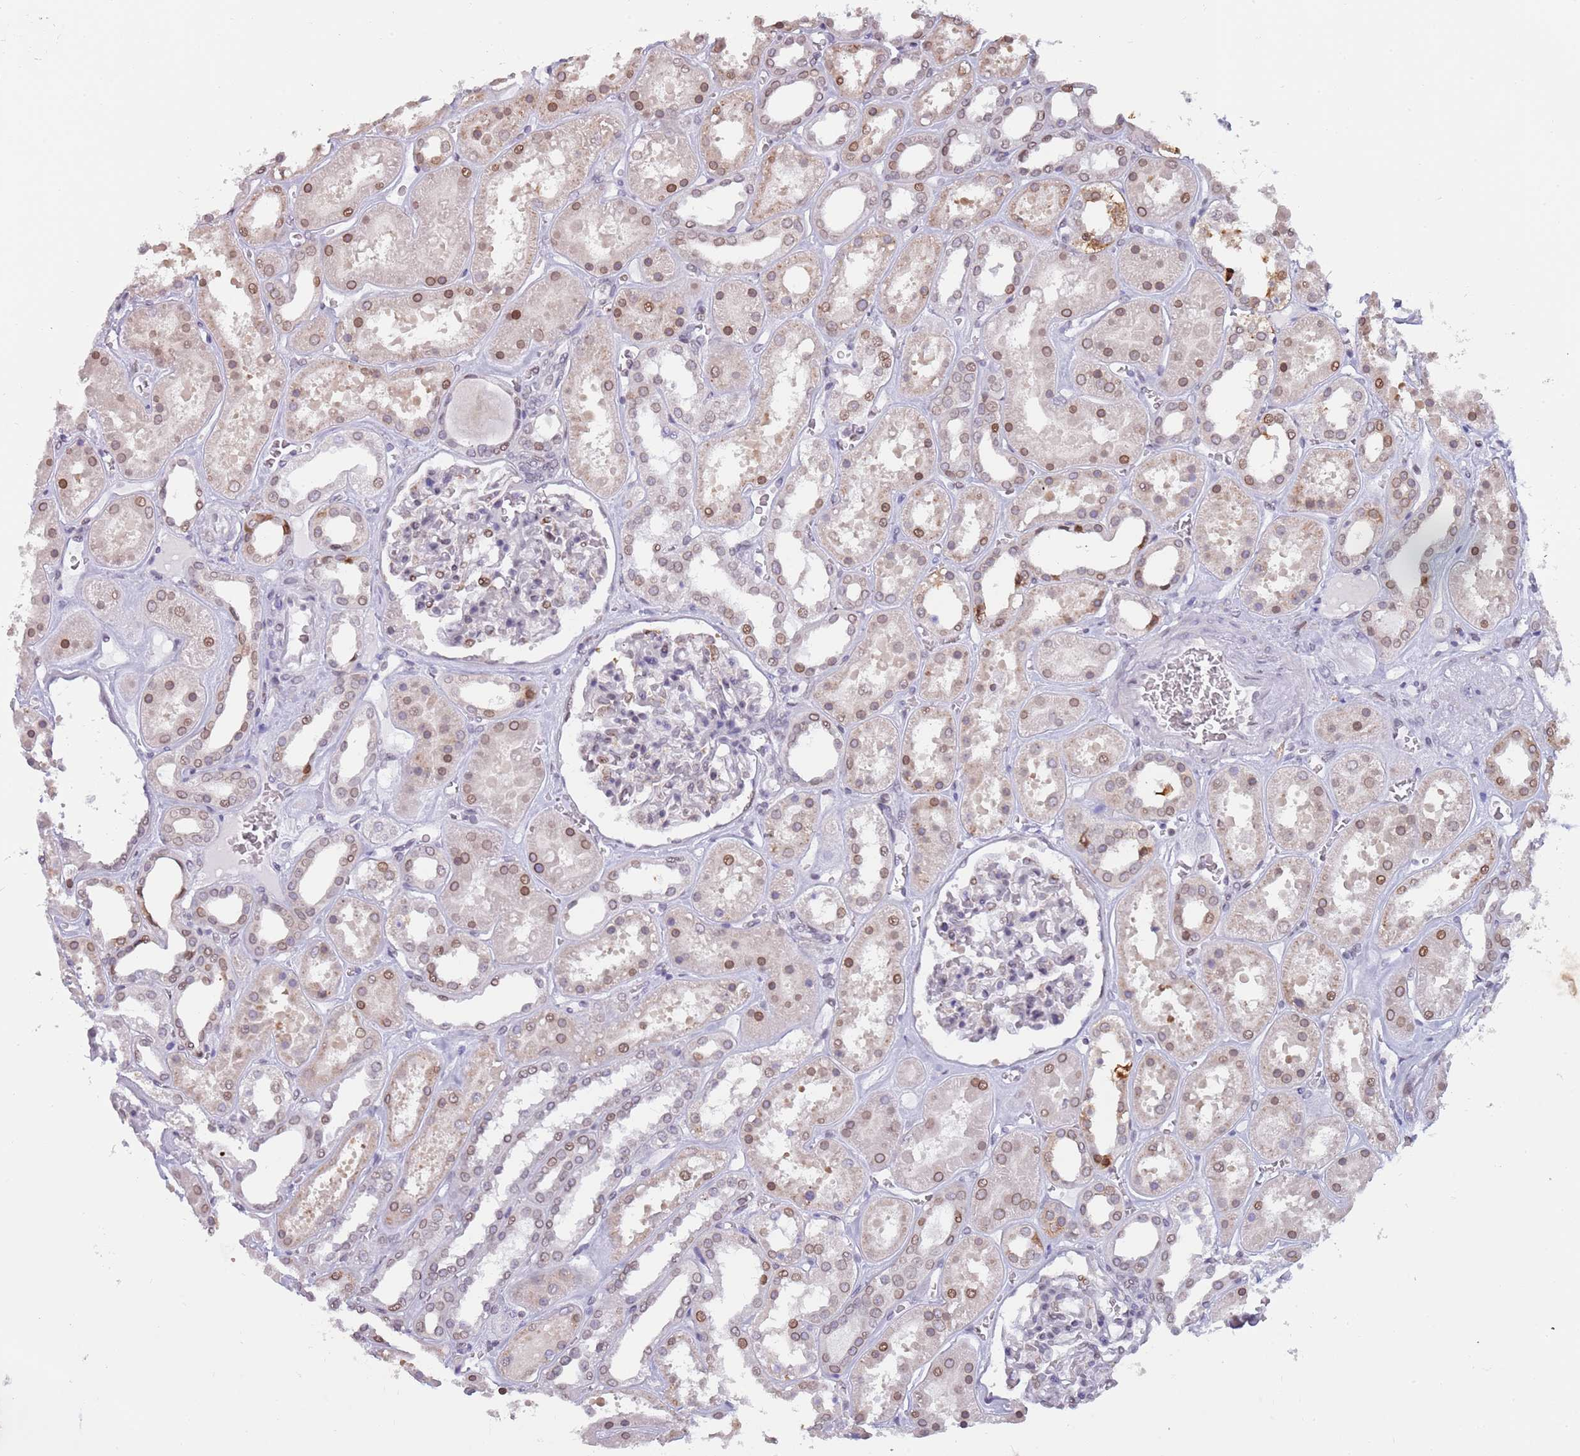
{"staining": {"intensity": "weak", "quantity": "<25%", "location": "nuclear"}, "tissue": "kidney", "cell_type": "Cells in glomeruli", "image_type": "normal", "snomed": [{"axis": "morphology", "description": "Normal tissue, NOS"}, {"axis": "topography", "description": "Kidney"}], "caption": "This micrograph is of unremarkable kidney stained with immunohistochemistry (IHC) to label a protein in brown with the nuclei are counter-stained blue. There is no staining in cells in glomeruli.", "gene": "KLHDC2", "patient": {"sex": "female", "age": 41}}